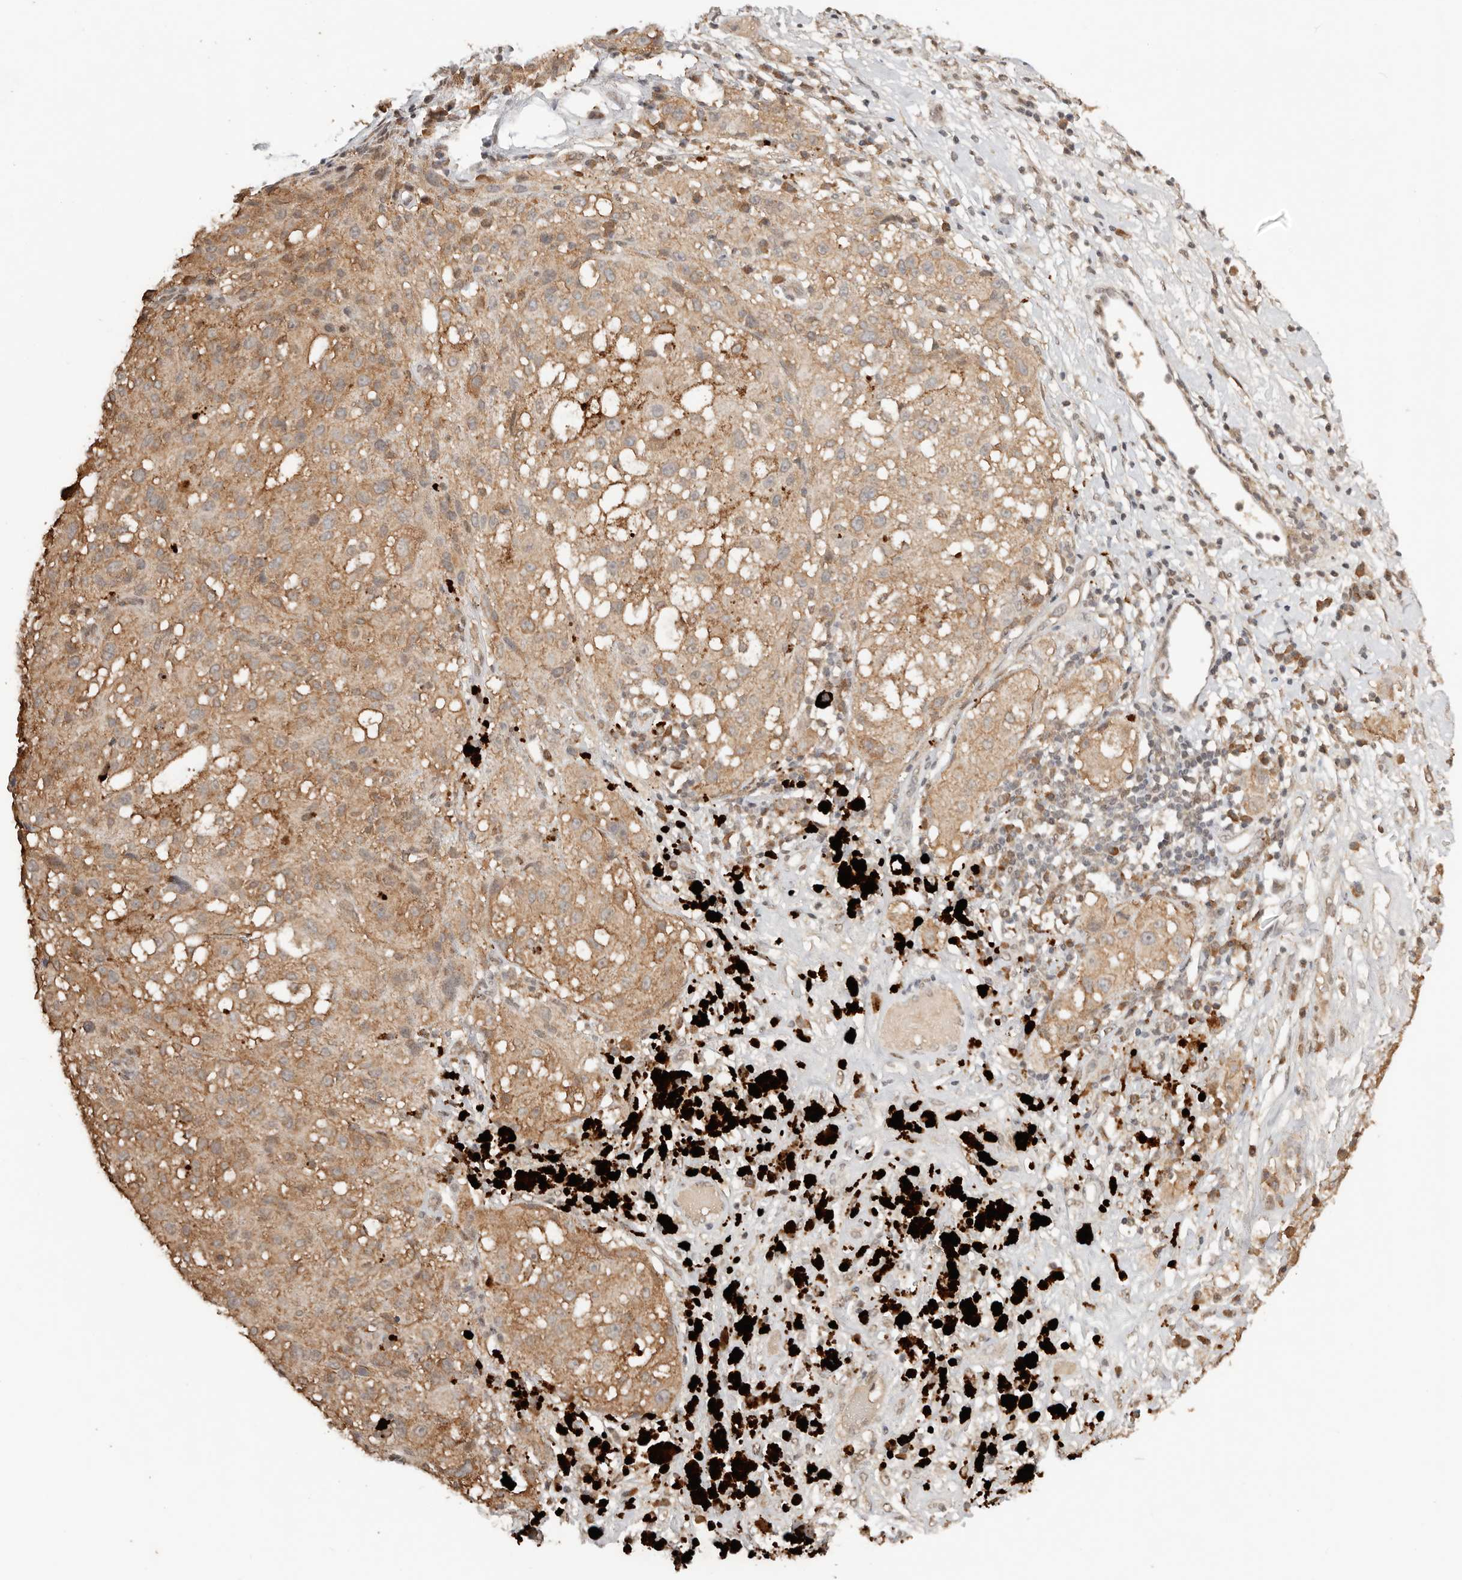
{"staining": {"intensity": "moderate", "quantity": ">75%", "location": "cytoplasmic/membranous"}, "tissue": "melanoma", "cell_type": "Tumor cells", "image_type": "cancer", "snomed": [{"axis": "morphology", "description": "Necrosis, NOS"}, {"axis": "morphology", "description": "Malignant melanoma, NOS"}, {"axis": "topography", "description": "Skin"}], "caption": "The histopathology image displays a brown stain indicating the presence of a protein in the cytoplasmic/membranous of tumor cells in malignant melanoma.", "gene": "SEC14L1", "patient": {"sex": "female", "age": 87}}